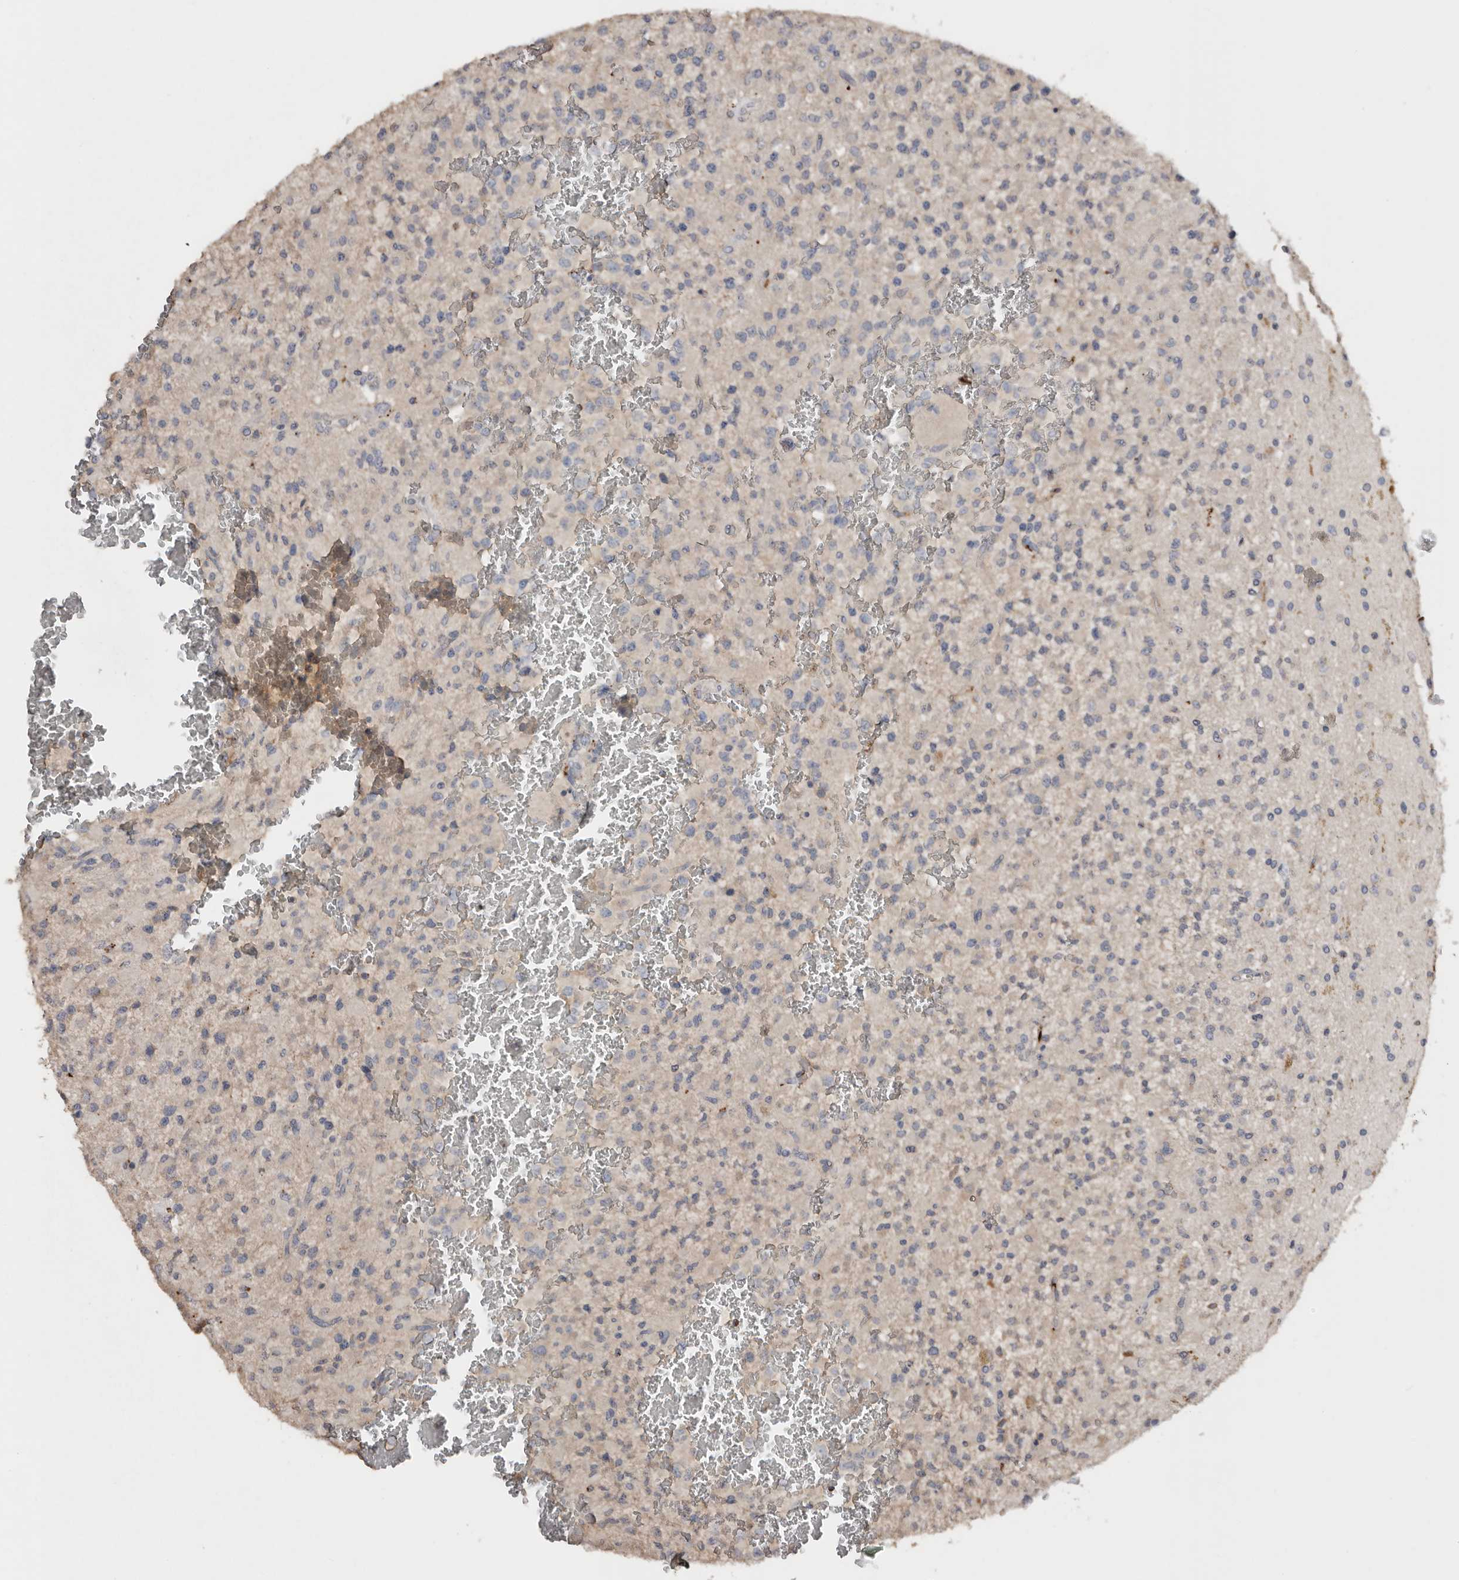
{"staining": {"intensity": "negative", "quantity": "none", "location": "none"}, "tissue": "glioma", "cell_type": "Tumor cells", "image_type": "cancer", "snomed": [{"axis": "morphology", "description": "Glioma, malignant, High grade"}, {"axis": "topography", "description": "Brain"}], "caption": "Malignant glioma (high-grade) was stained to show a protein in brown. There is no significant staining in tumor cells.", "gene": "SLC39A2", "patient": {"sex": "male", "age": 34}}